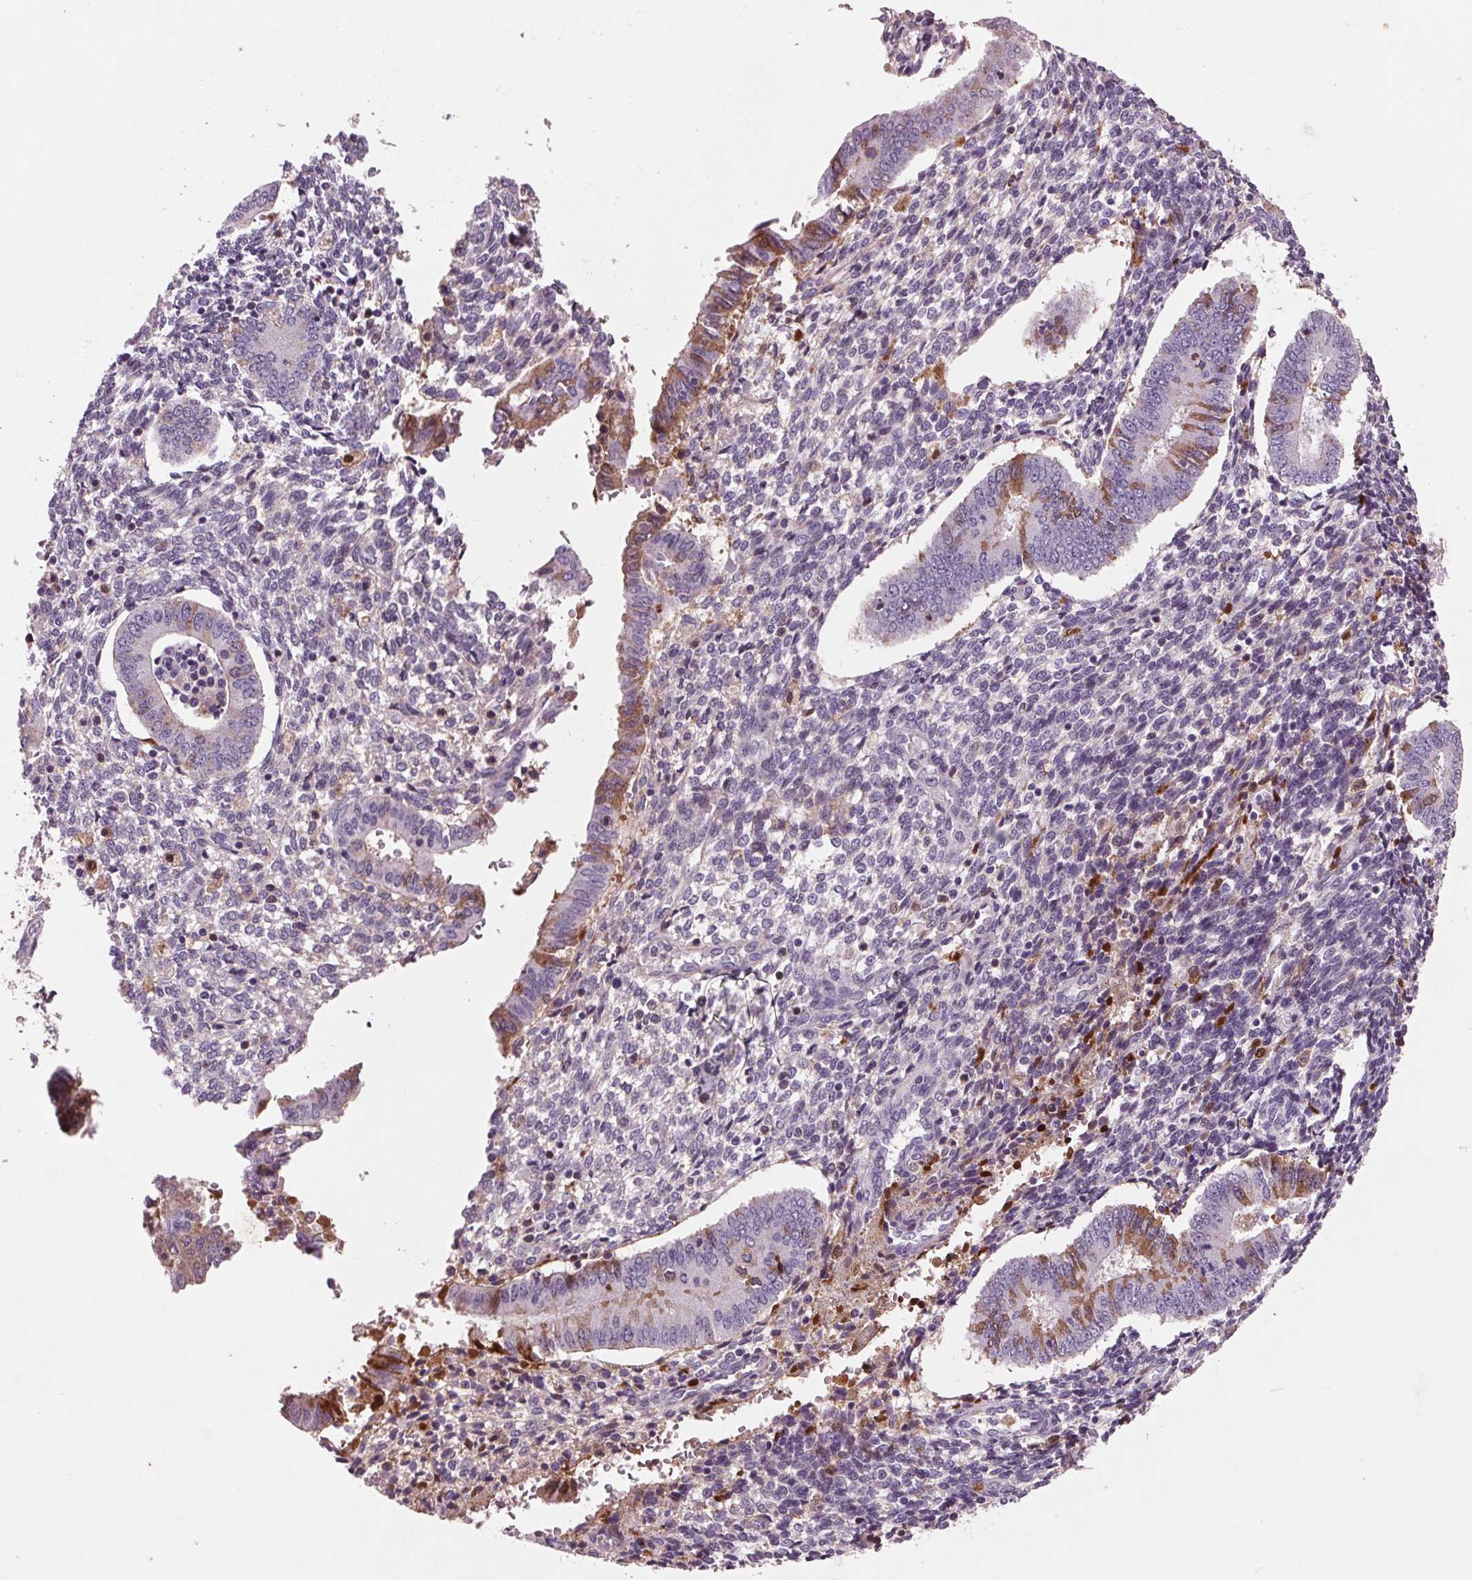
{"staining": {"intensity": "negative", "quantity": "none", "location": "none"}, "tissue": "endometrium", "cell_type": "Cells in endometrial stroma", "image_type": "normal", "snomed": [{"axis": "morphology", "description": "Normal tissue, NOS"}, {"axis": "topography", "description": "Endometrium"}], "caption": "The histopathology image displays no significant expression in cells in endometrial stroma of endometrium.", "gene": "C6", "patient": {"sex": "female", "age": 40}}